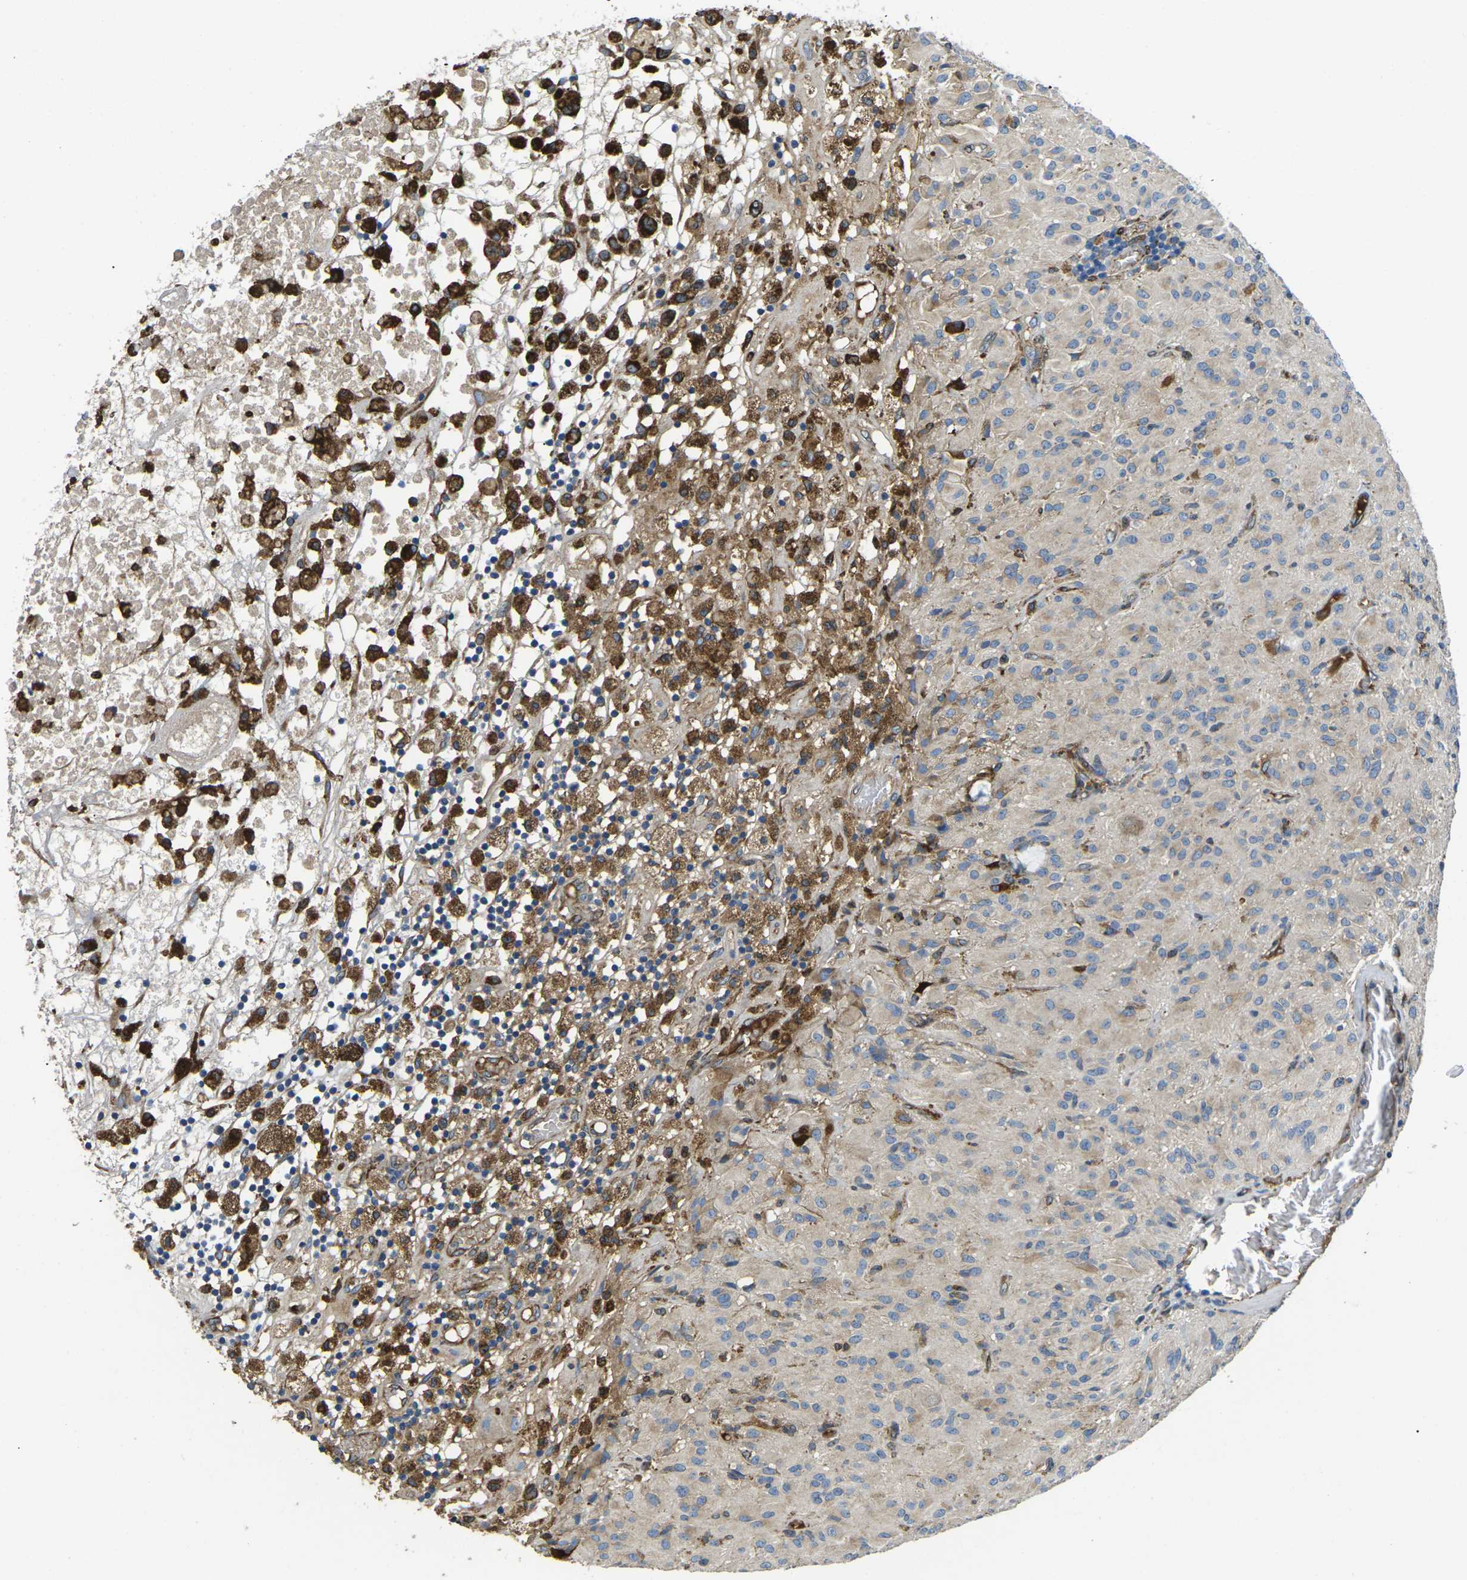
{"staining": {"intensity": "moderate", "quantity": "<25%", "location": "cytoplasmic/membranous"}, "tissue": "glioma", "cell_type": "Tumor cells", "image_type": "cancer", "snomed": [{"axis": "morphology", "description": "Glioma, malignant, High grade"}, {"axis": "topography", "description": "Brain"}], "caption": "This micrograph reveals IHC staining of human glioma, with low moderate cytoplasmic/membranous positivity in about <25% of tumor cells.", "gene": "PDZD8", "patient": {"sex": "female", "age": 59}}